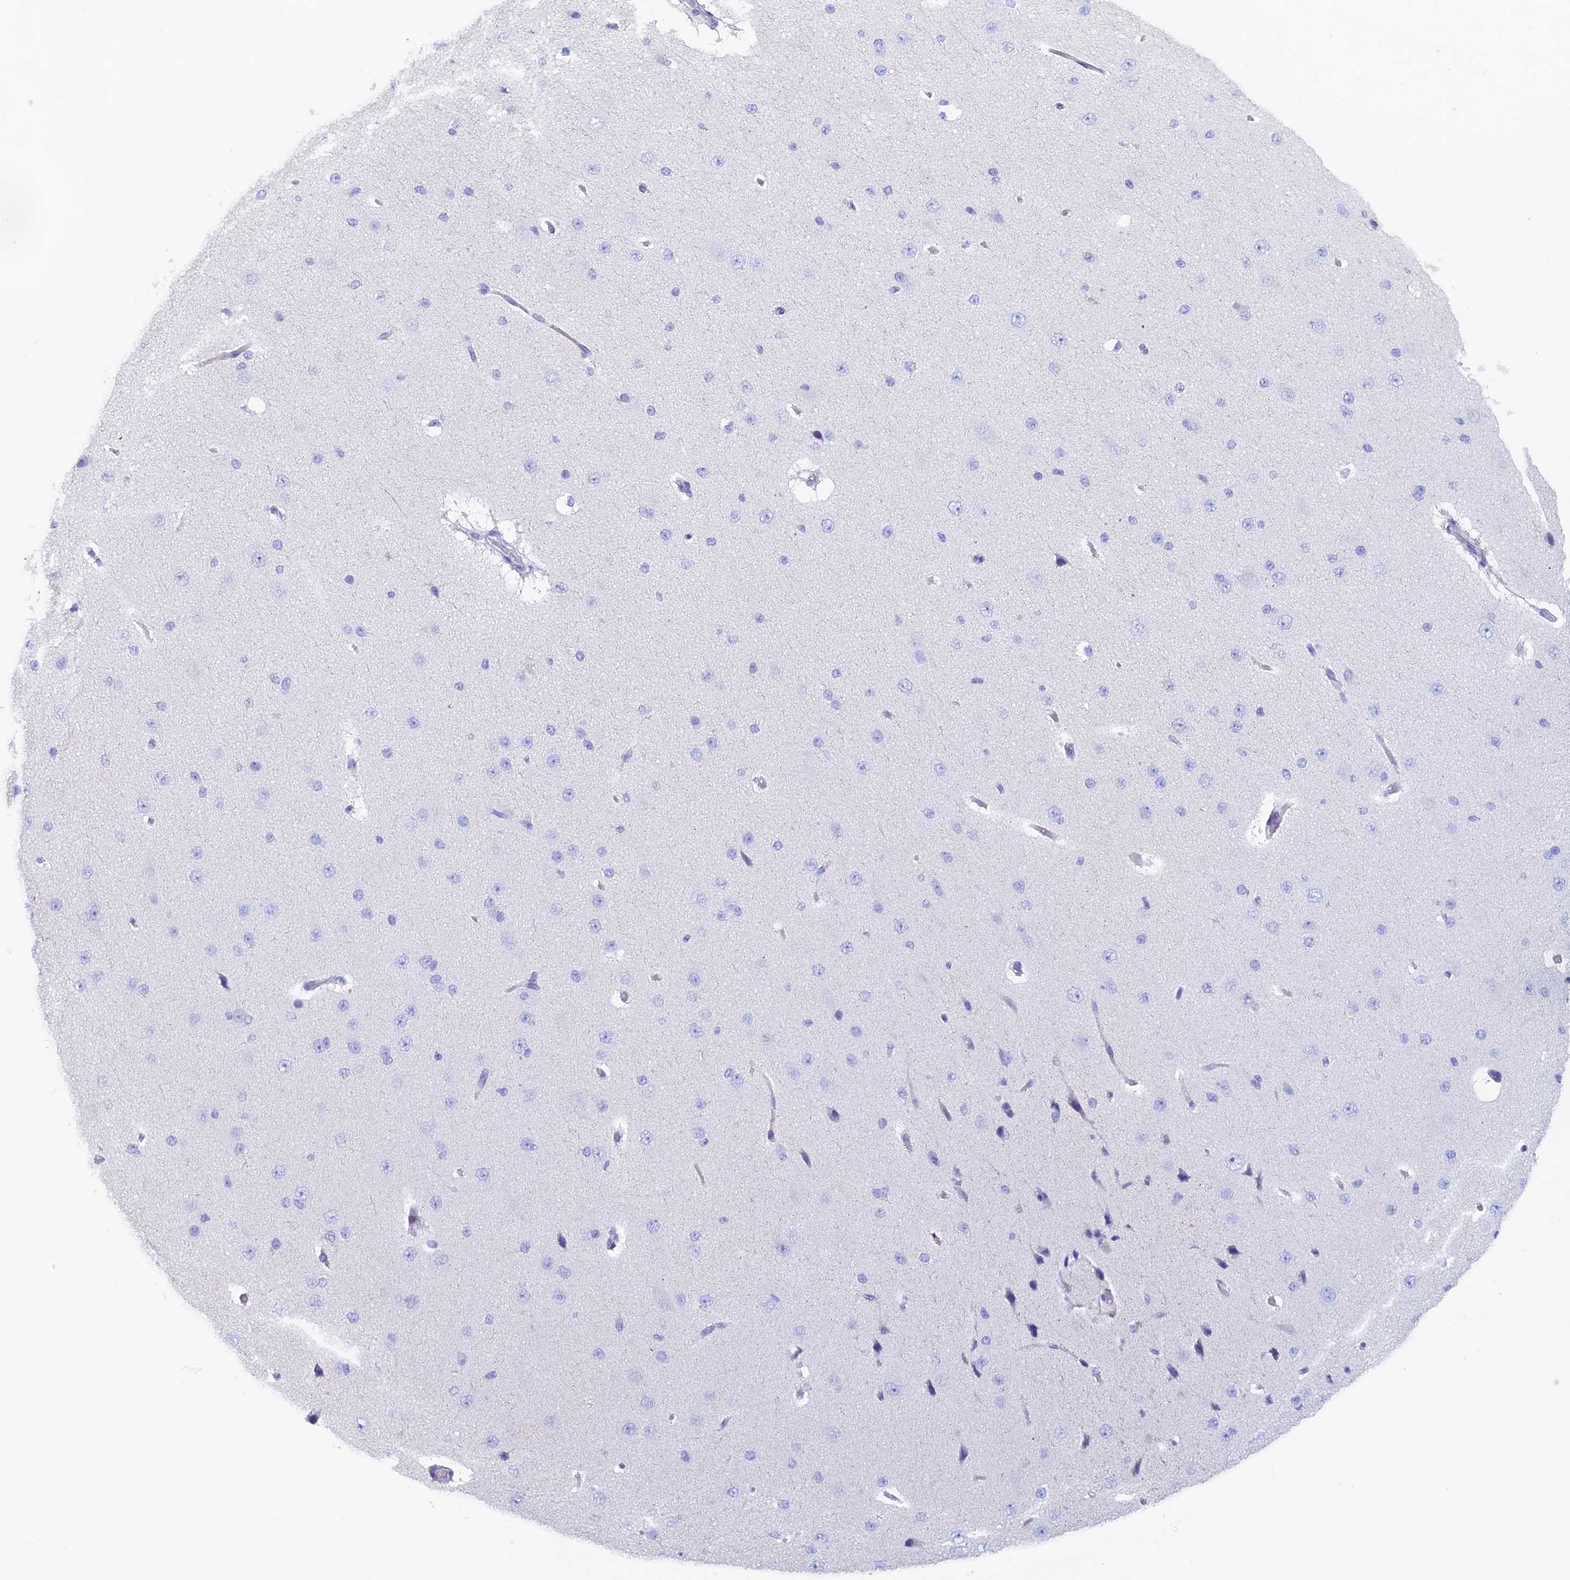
{"staining": {"intensity": "negative", "quantity": "none", "location": "none"}, "tissue": "cerebral cortex", "cell_type": "Endothelial cells", "image_type": "normal", "snomed": [{"axis": "morphology", "description": "Normal tissue, NOS"}, {"axis": "morphology", "description": "Developmental malformation"}, {"axis": "topography", "description": "Cerebral cortex"}], "caption": "Immunohistochemical staining of normal human cerebral cortex displays no significant staining in endothelial cells. (Immunohistochemistry, brightfield microscopy, high magnification).", "gene": "PSMC3IP", "patient": {"sex": "female", "age": 30}}